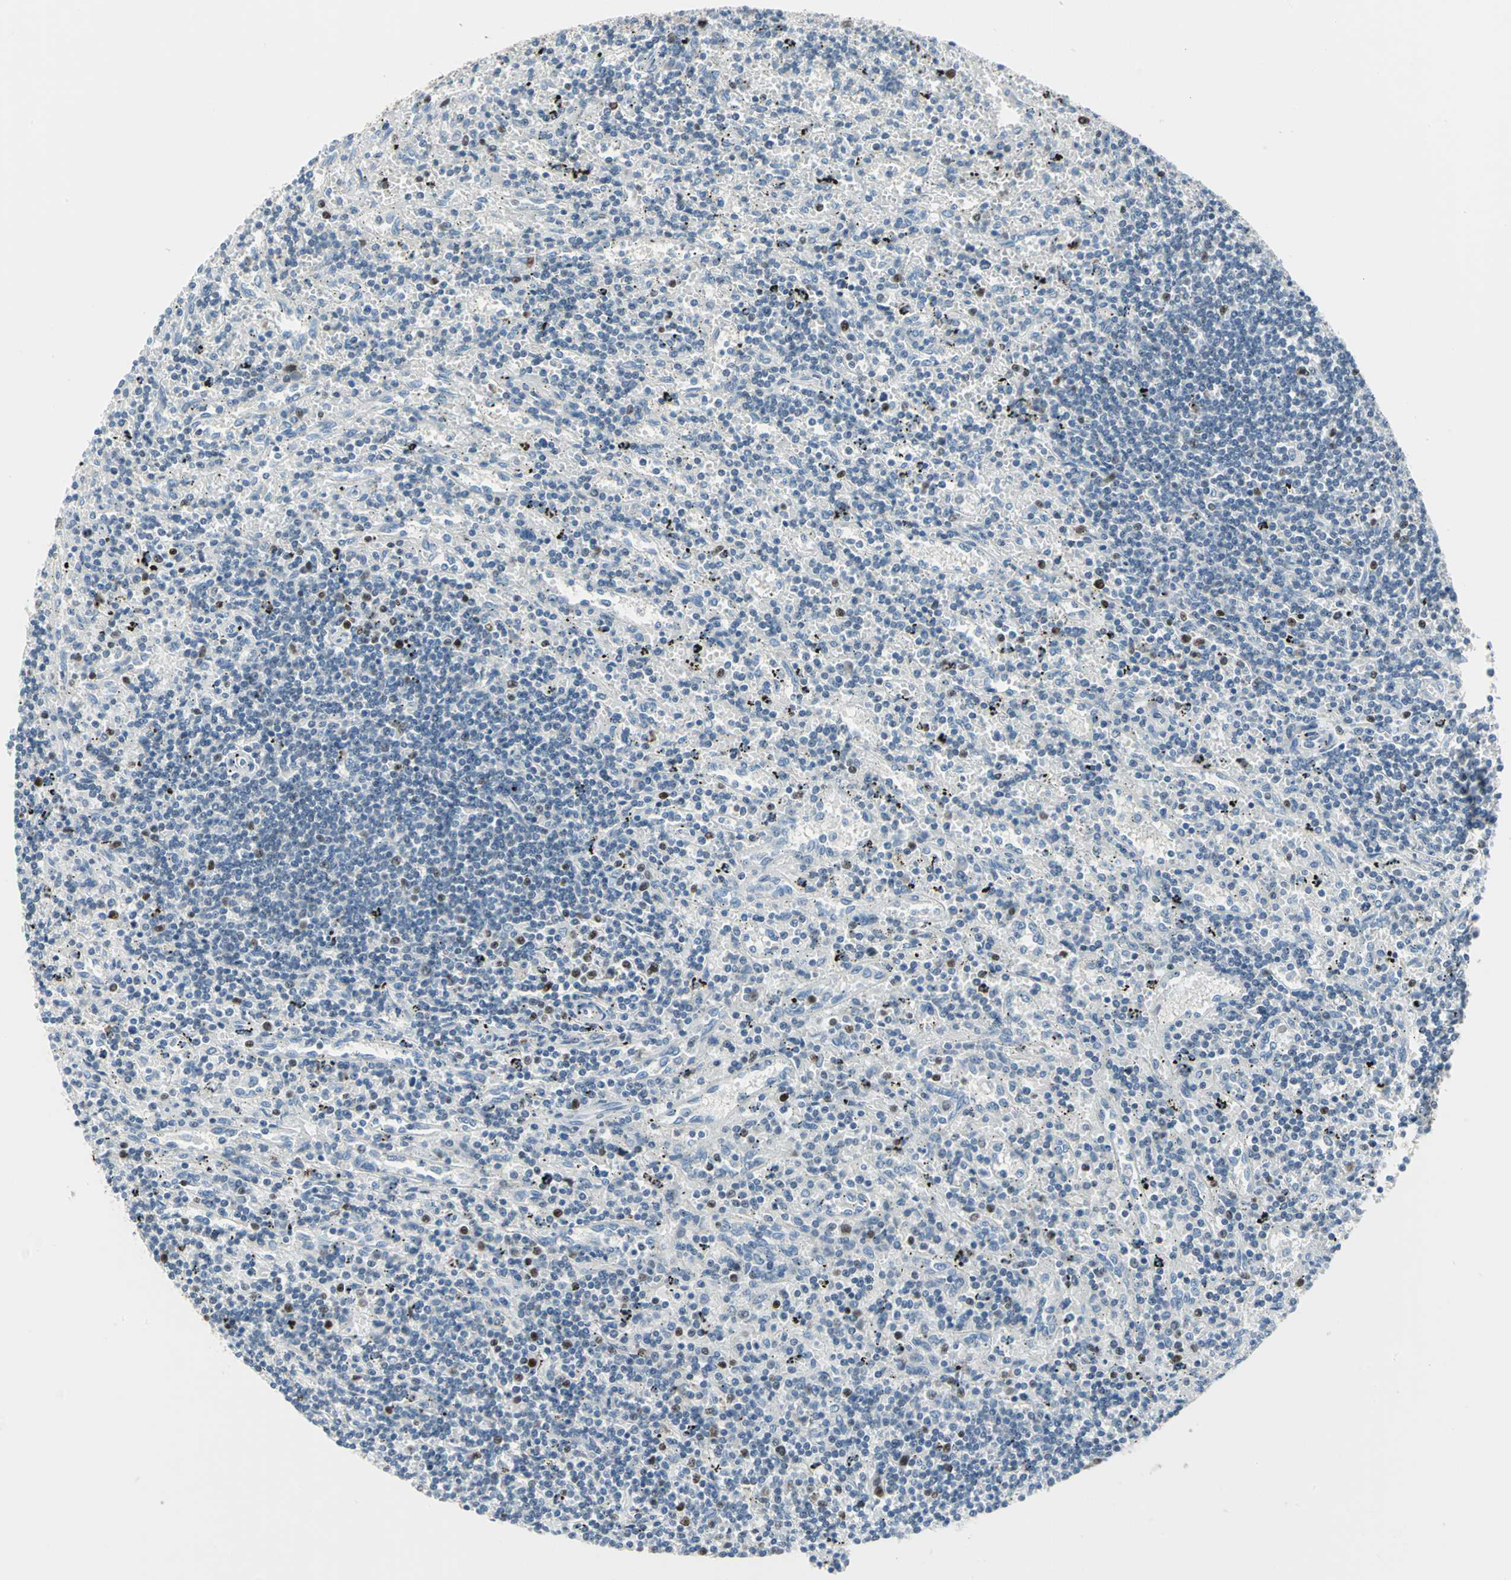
{"staining": {"intensity": "moderate", "quantity": "<25%", "location": "nuclear"}, "tissue": "lymphoma", "cell_type": "Tumor cells", "image_type": "cancer", "snomed": [{"axis": "morphology", "description": "Malignant lymphoma, non-Hodgkin's type, Low grade"}, {"axis": "topography", "description": "Spleen"}], "caption": "Immunohistochemical staining of human lymphoma shows low levels of moderate nuclear positivity in about <25% of tumor cells.", "gene": "MCM3", "patient": {"sex": "male", "age": 76}}